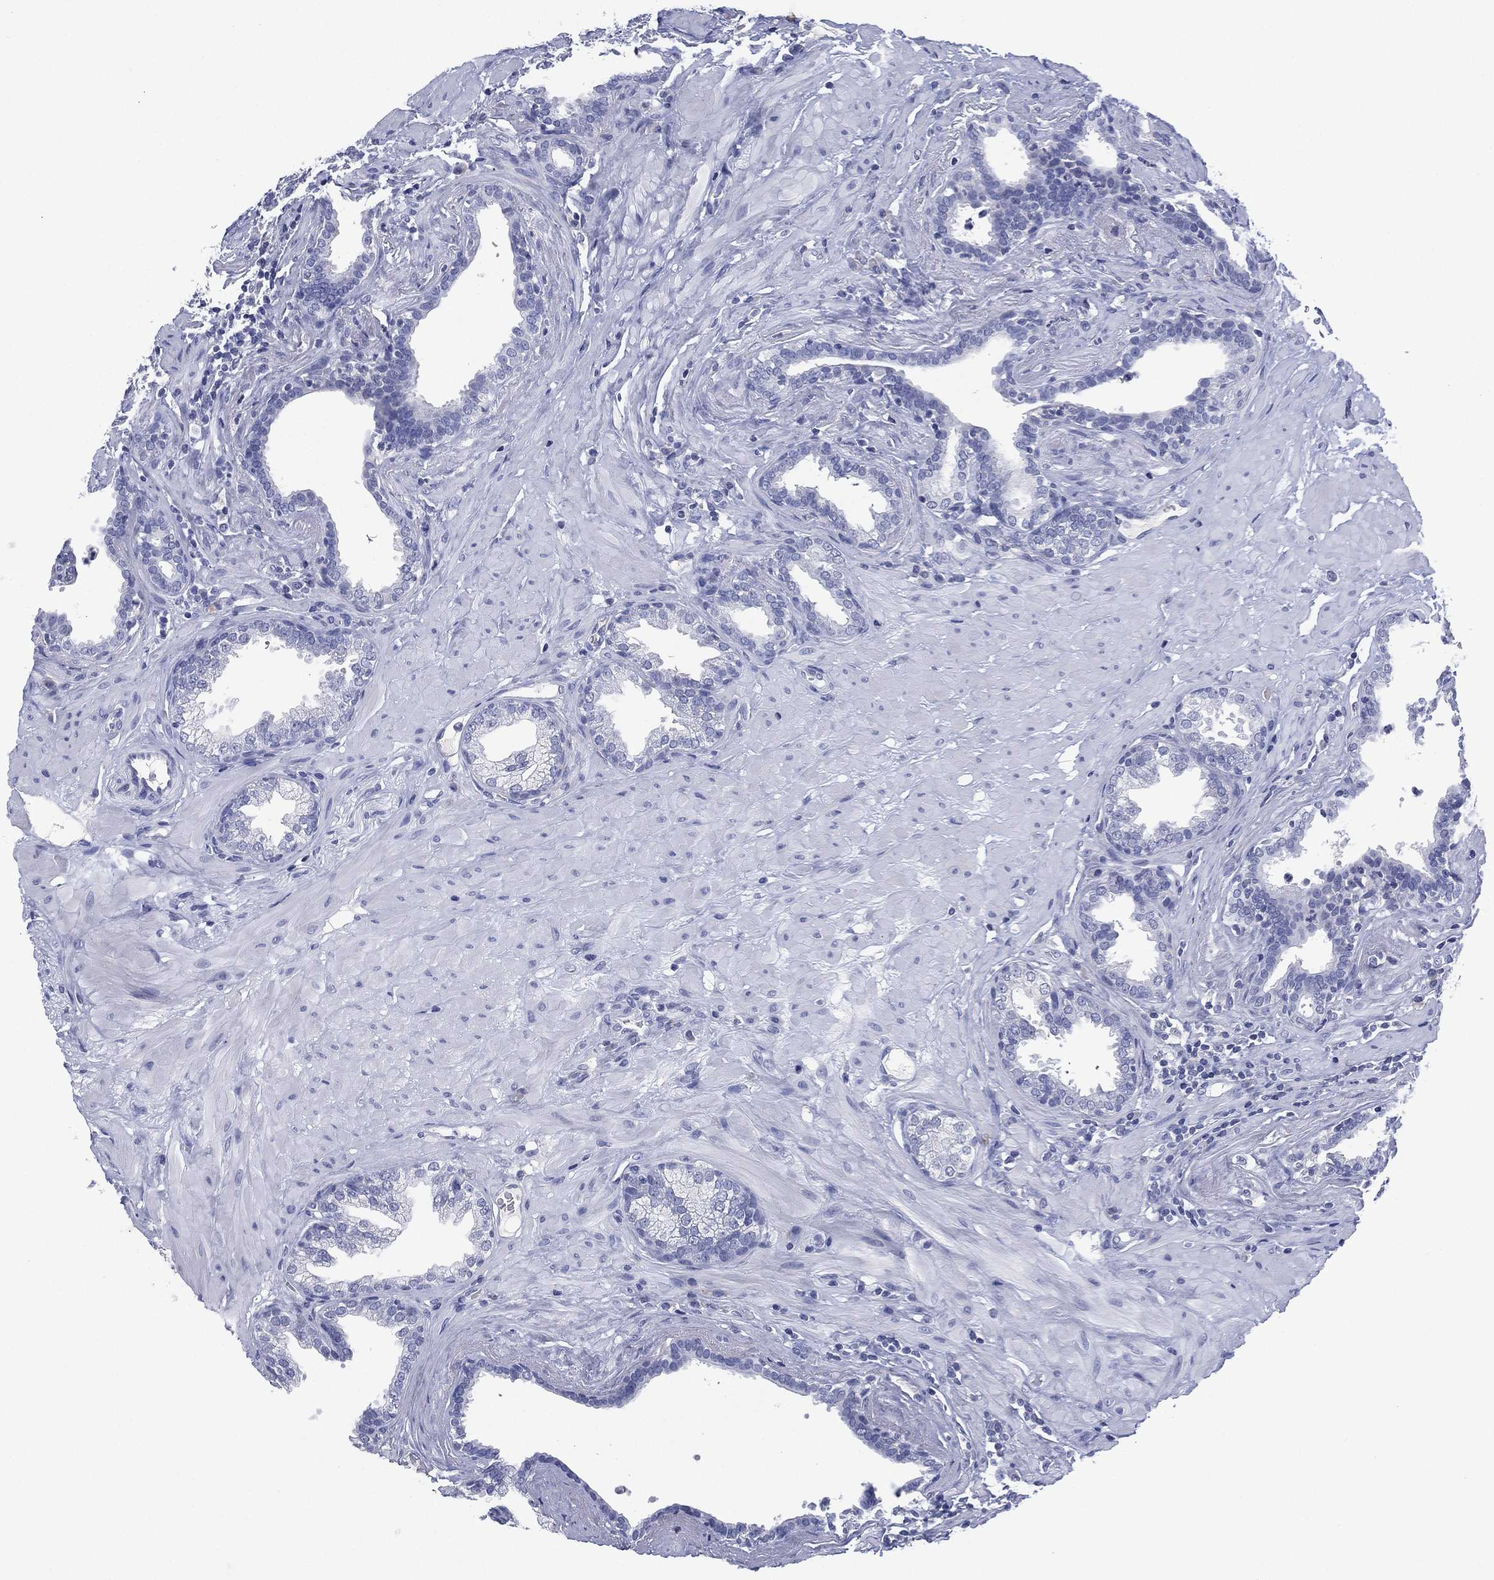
{"staining": {"intensity": "negative", "quantity": "none", "location": "none"}, "tissue": "prostate", "cell_type": "Glandular cells", "image_type": "normal", "snomed": [{"axis": "morphology", "description": "Normal tissue, NOS"}, {"axis": "topography", "description": "Prostate"}], "caption": "DAB (3,3'-diaminobenzidine) immunohistochemical staining of normal human prostate shows no significant staining in glandular cells. (DAB immunohistochemistry (IHC) with hematoxylin counter stain).", "gene": "KRT35", "patient": {"sex": "male", "age": 37}}